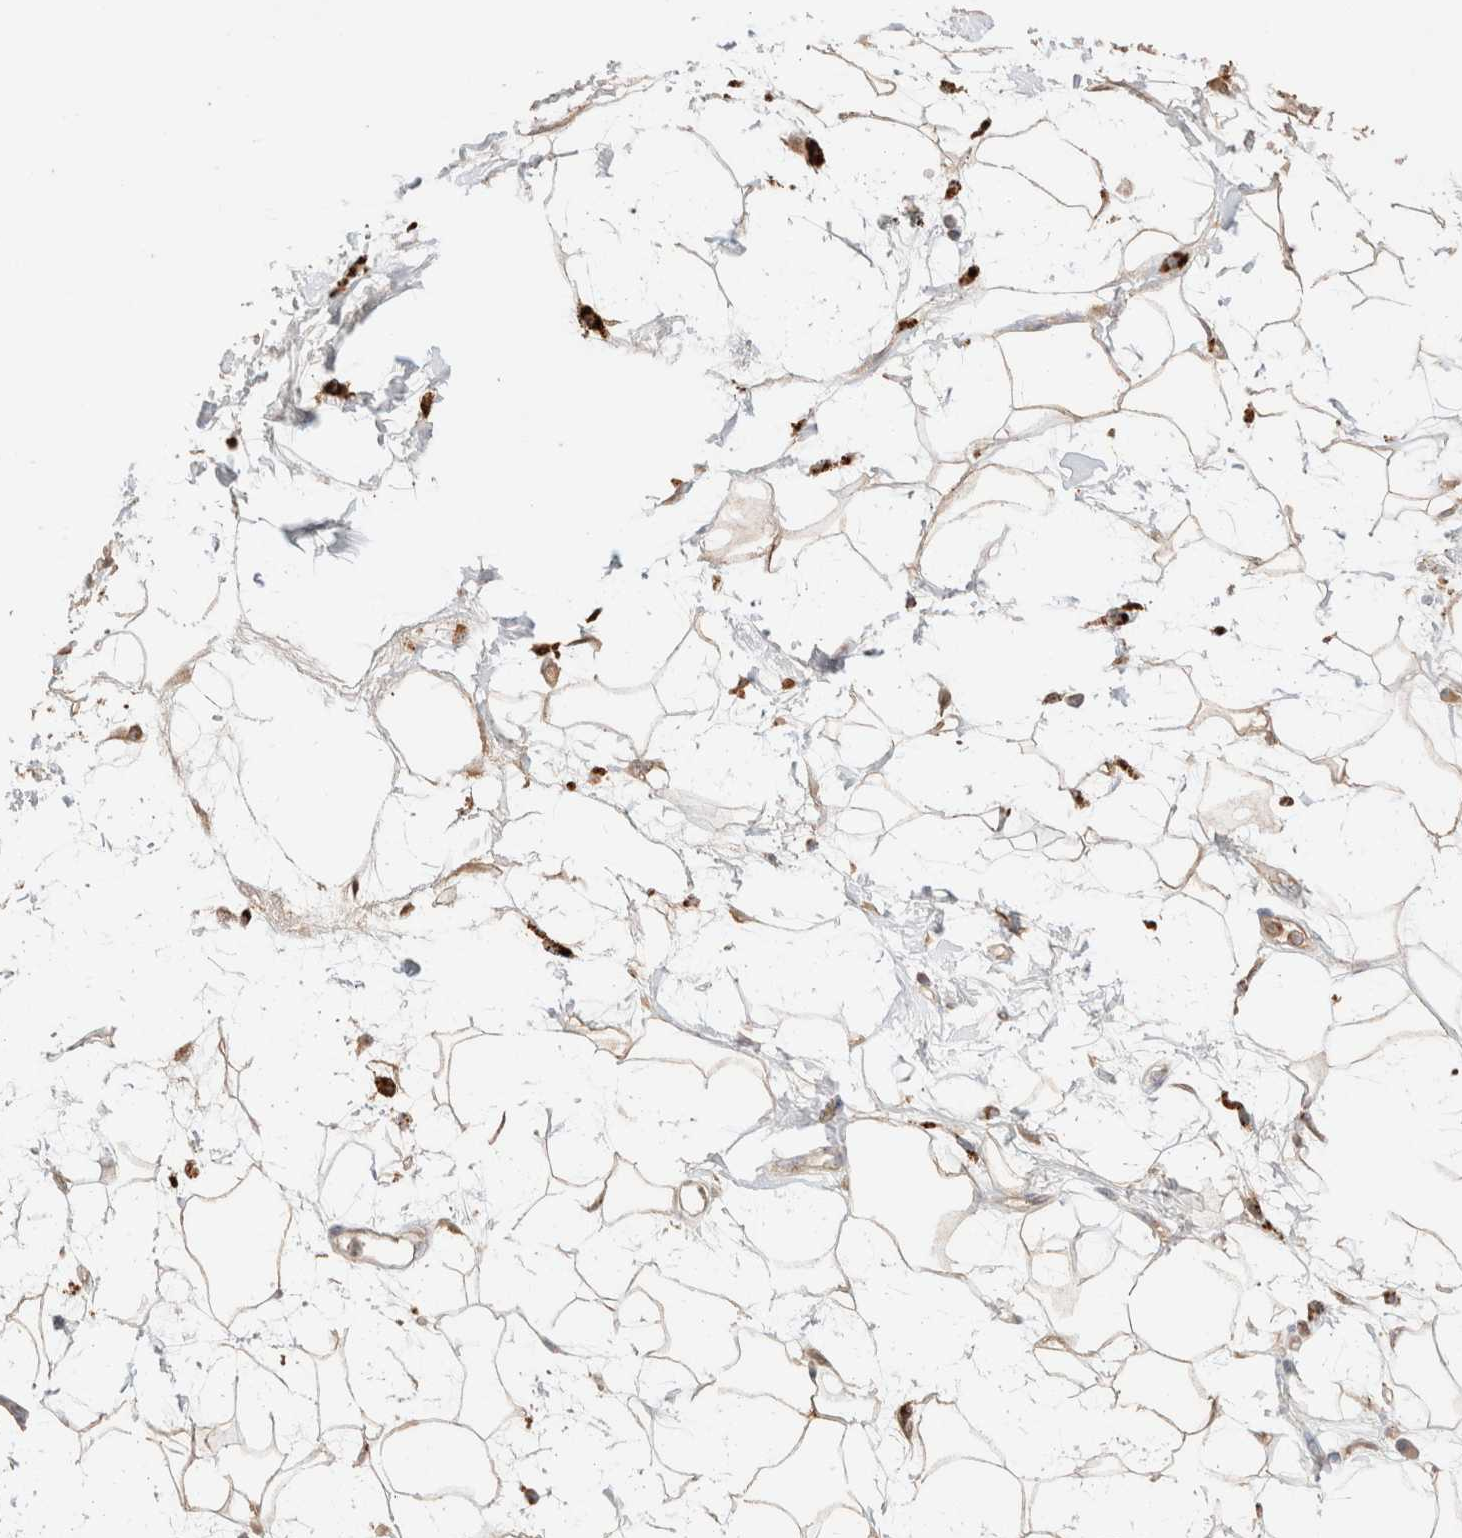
{"staining": {"intensity": "weak", "quantity": ">75%", "location": "cytoplasmic/membranous"}, "tissue": "adipose tissue", "cell_type": "Adipocytes", "image_type": "normal", "snomed": [{"axis": "morphology", "description": "Normal tissue, NOS"}, {"axis": "morphology", "description": "Adenocarcinoma, NOS"}, {"axis": "topography", "description": "Duodenum"}, {"axis": "topography", "description": "Peripheral nerve tissue"}], "caption": "Immunohistochemical staining of unremarkable human adipose tissue reveals >75% levels of weak cytoplasmic/membranous protein expression in about >75% of adipocytes.", "gene": "RABEPK", "patient": {"sex": "female", "age": 60}}